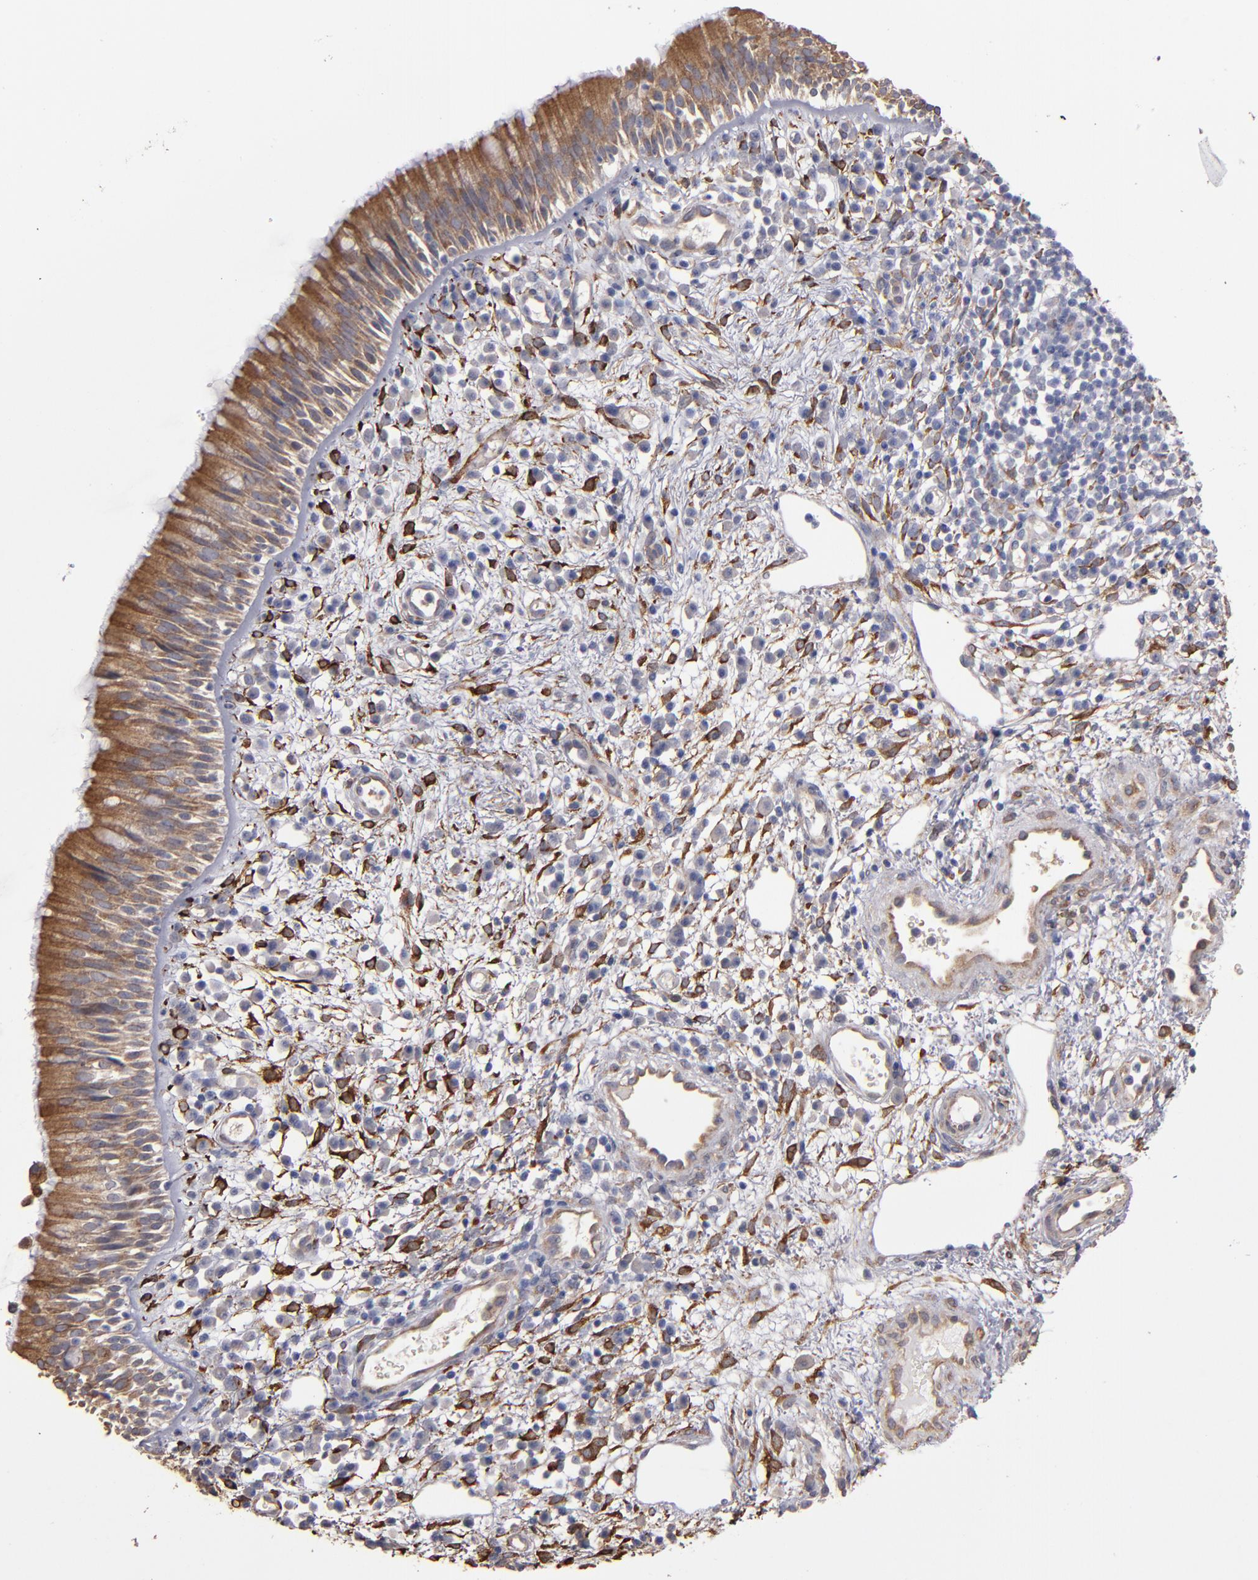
{"staining": {"intensity": "moderate", "quantity": ">75%", "location": "cytoplasmic/membranous"}, "tissue": "nasopharynx", "cell_type": "Respiratory epithelial cells", "image_type": "normal", "snomed": [{"axis": "morphology", "description": "Normal tissue, NOS"}, {"axis": "morphology", "description": "Inflammation, NOS"}, {"axis": "morphology", "description": "Malignant melanoma, Metastatic site"}, {"axis": "topography", "description": "Nasopharynx"}], "caption": "Immunohistochemical staining of unremarkable nasopharynx reveals >75% levels of moderate cytoplasmic/membranous protein expression in about >75% of respiratory epithelial cells.", "gene": "PGRMC1", "patient": {"sex": "female", "age": 55}}